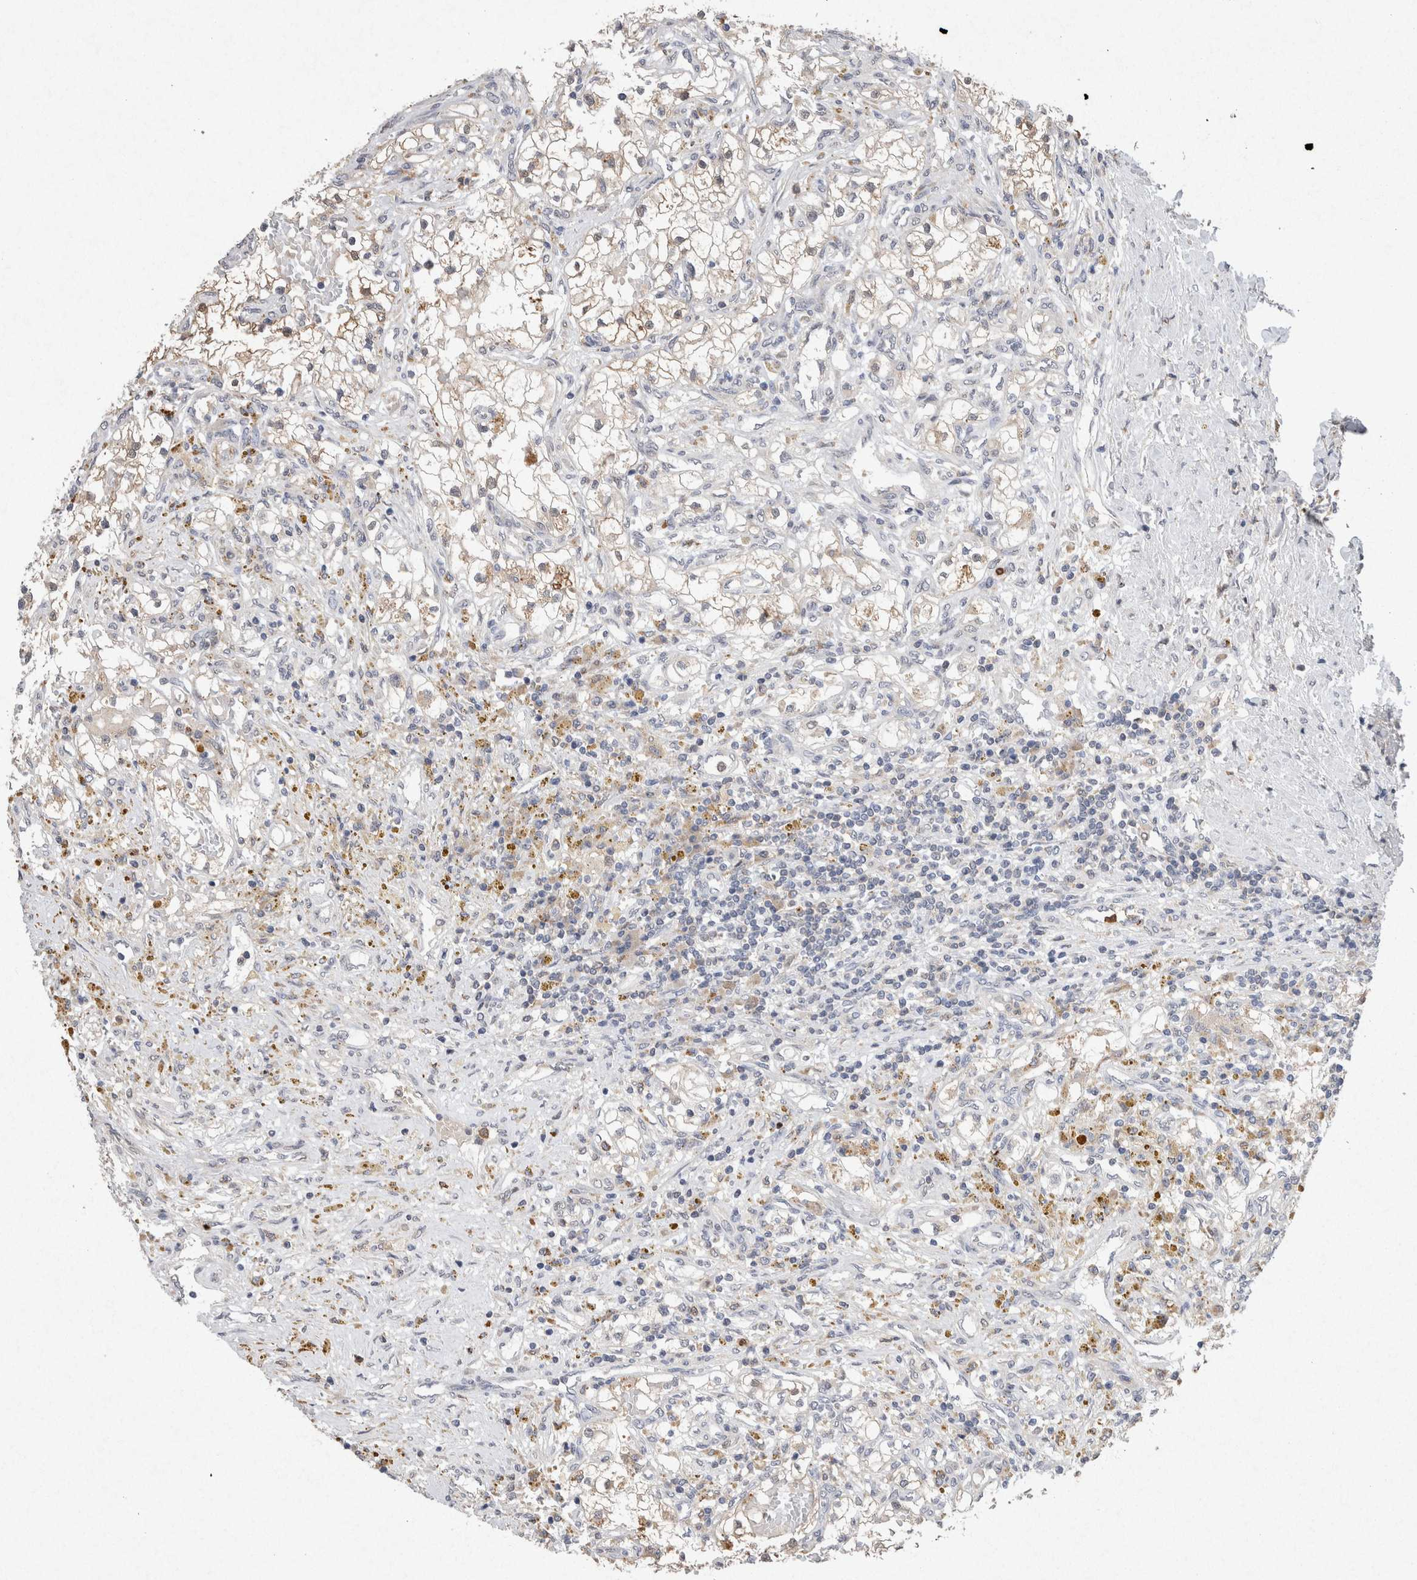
{"staining": {"intensity": "weak", "quantity": "<25%", "location": "cytoplasmic/membranous"}, "tissue": "renal cancer", "cell_type": "Tumor cells", "image_type": "cancer", "snomed": [{"axis": "morphology", "description": "Adenocarcinoma, NOS"}, {"axis": "topography", "description": "Kidney"}], "caption": "The photomicrograph displays no significant staining in tumor cells of renal adenocarcinoma.", "gene": "FABP7", "patient": {"sex": "male", "age": 68}}